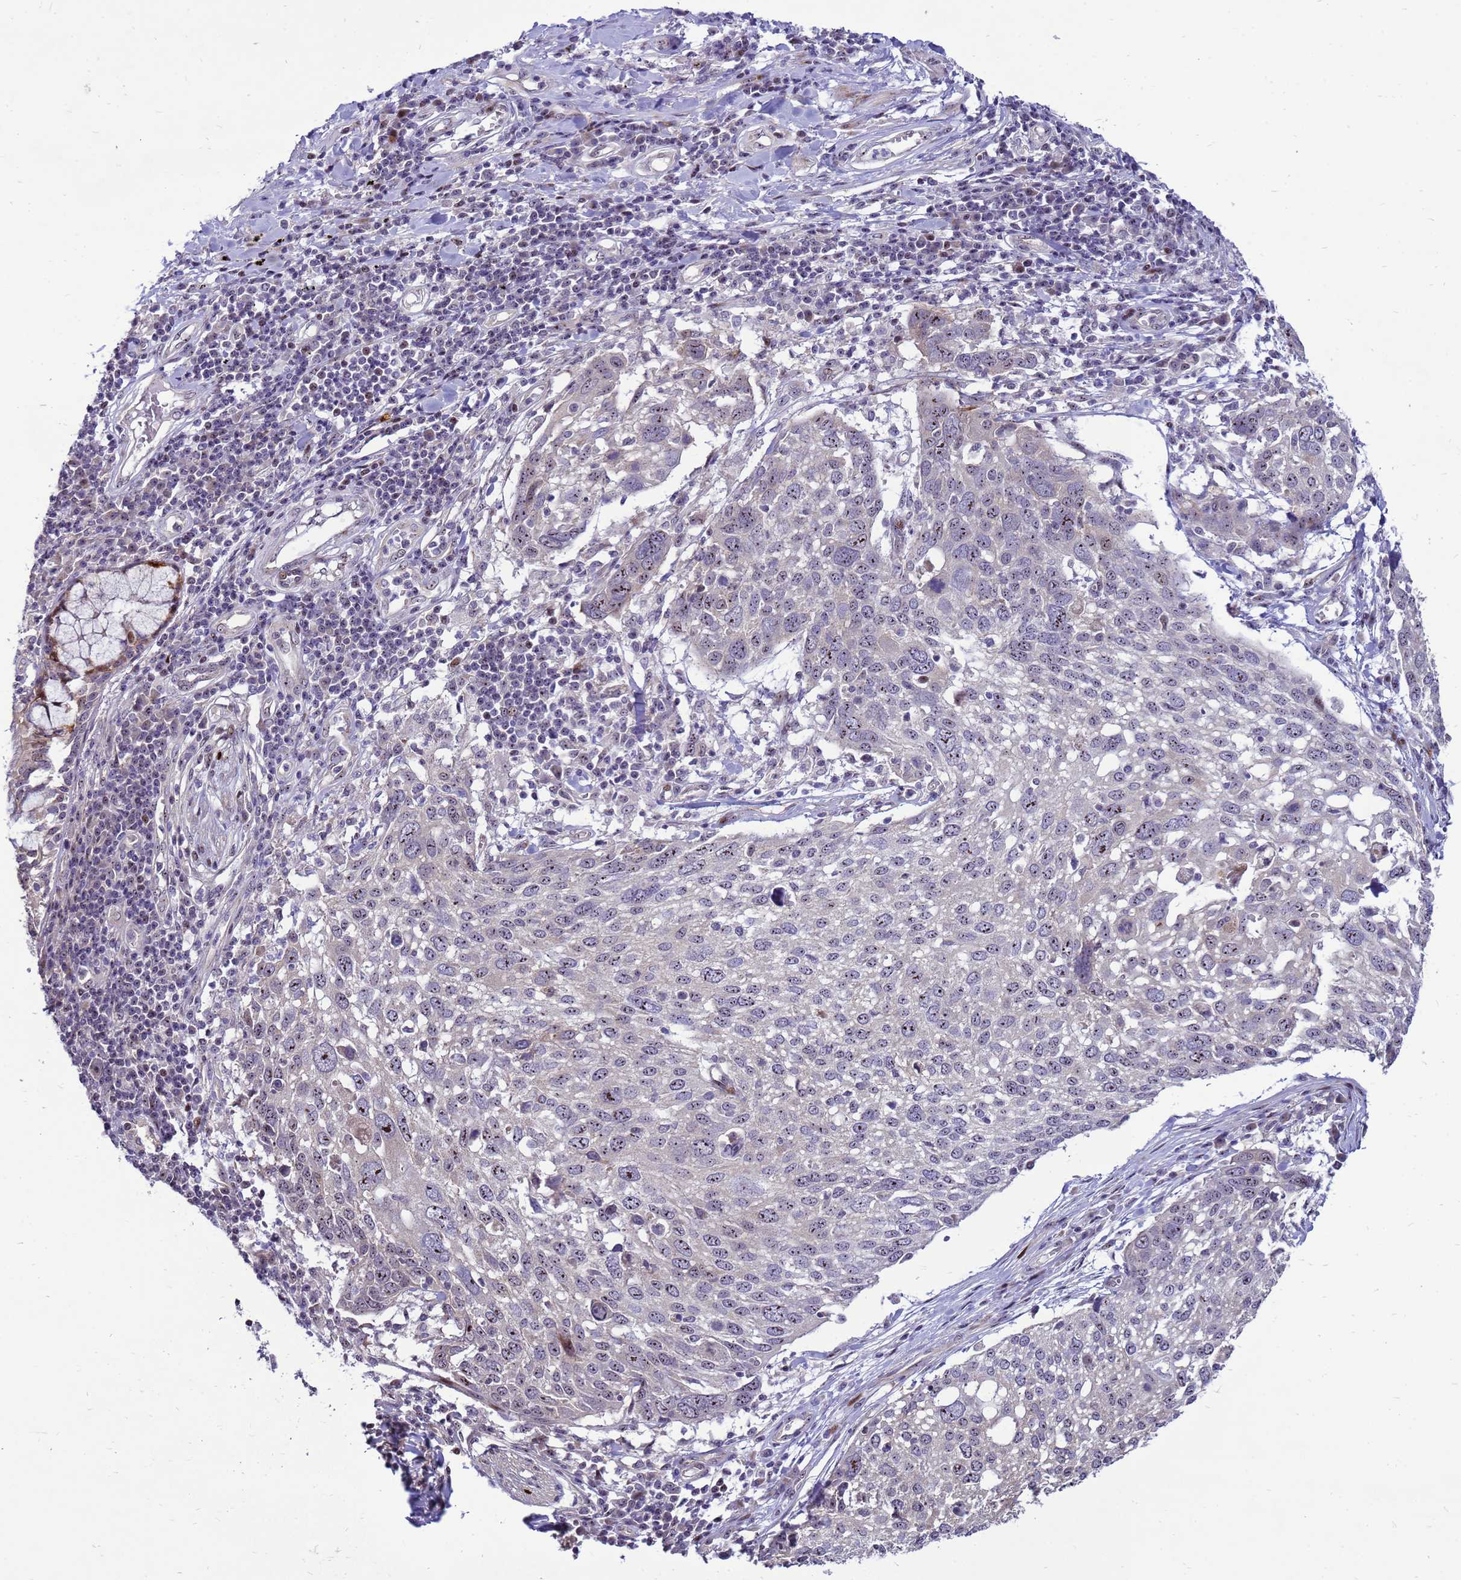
{"staining": {"intensity": "negative", "quantity": "none", "location": "none"}, "tissue": "lung cancer", "cell_type": "Tumor cells", "image_type": "cancer", "snomed": [{"axis": "morphology", "description": "Squamous cell carcinoma, NOS"}, {"axis": "topography", "description": "Lung"}], "caption": "Image shows no protein staining in tumor cells of lung cancer tissue.", "gene": "RSPO1", "patient": {"sex": "male", "age": 65}}